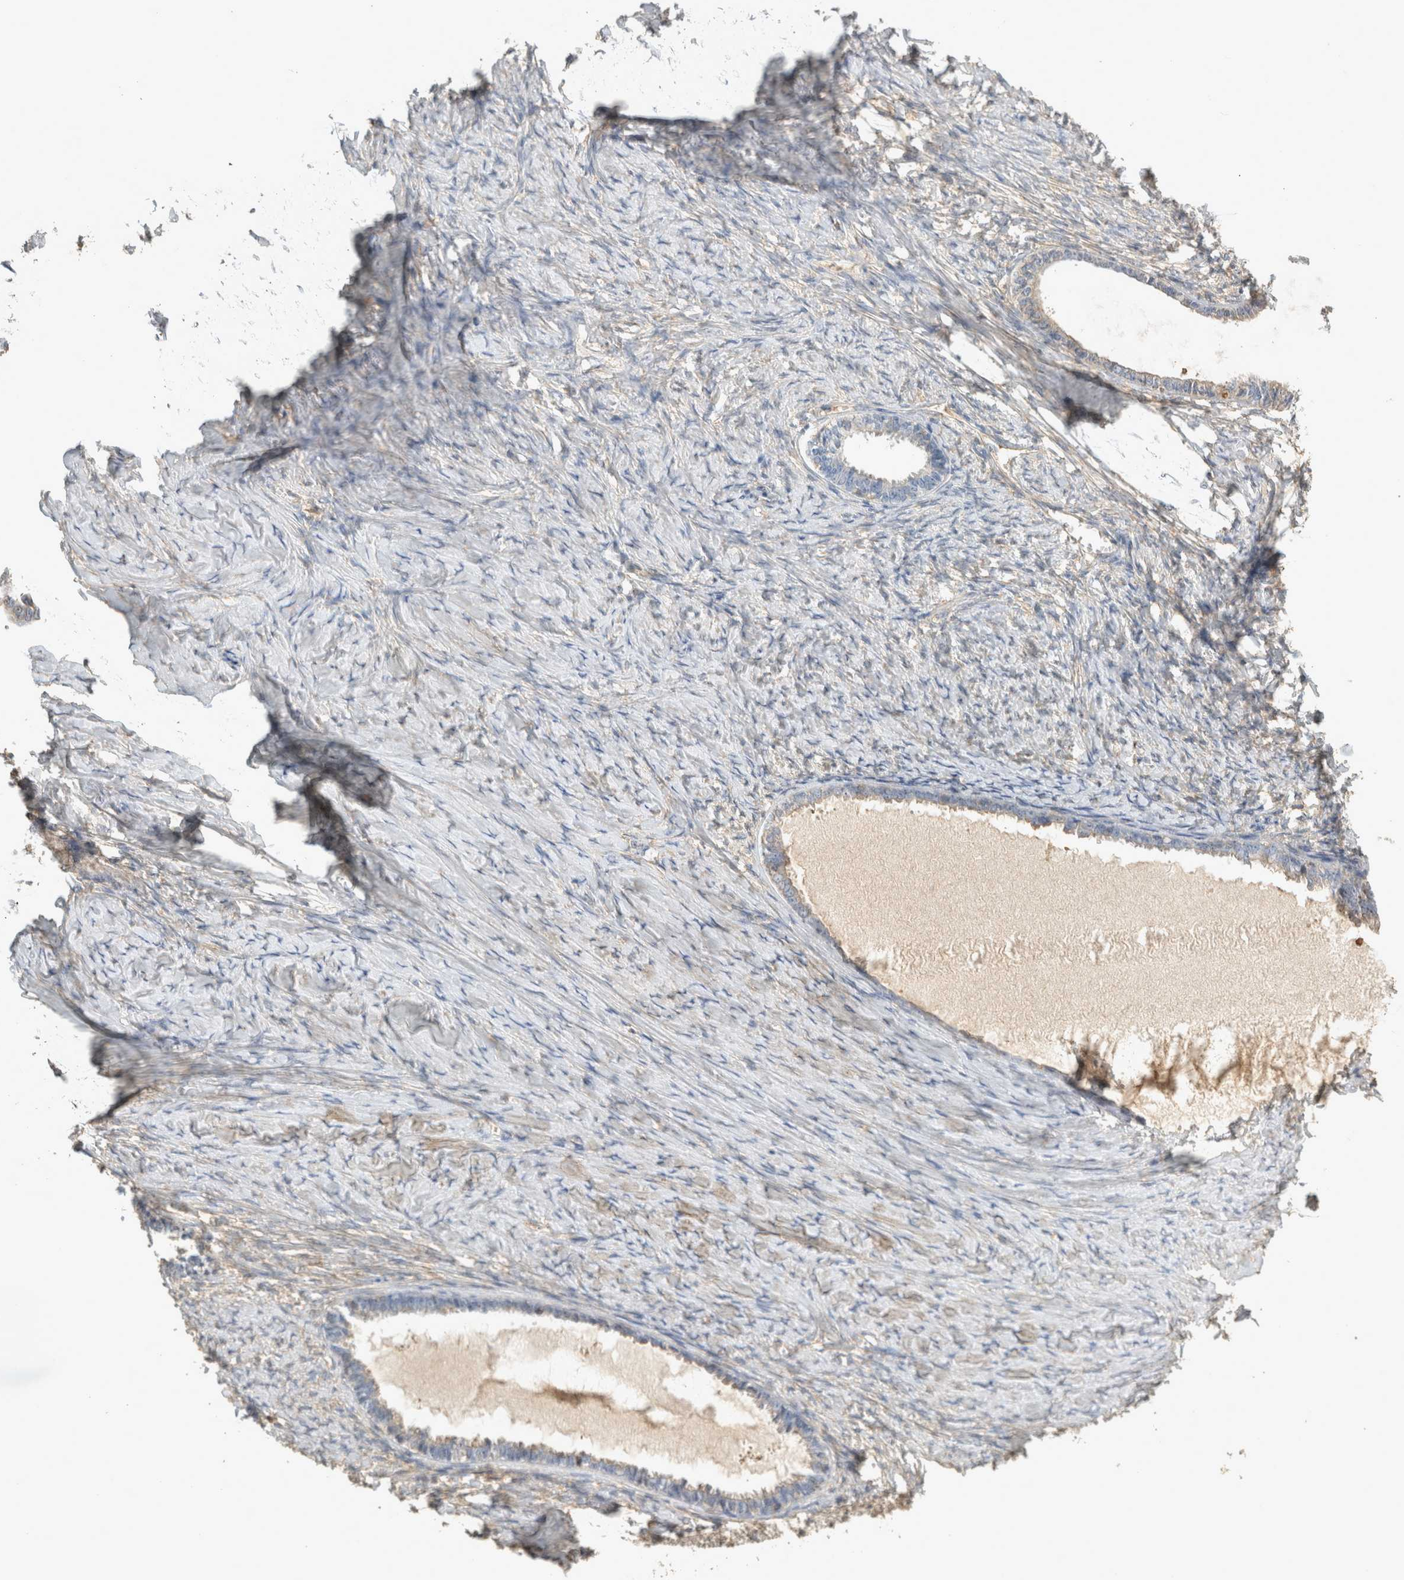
{"staining": {"intensity": "weak", "quantity": "<25%", "location": "cytoplasmic/membranous"}, "tissue": "ovarian cancer", "cell_type": "Tumor cells", "image_type": "cancer", "snomed": [{"axis": "morphology", "description": "Cystadenocarcinoma, serous, NOS"}, {"axis": "topography", "description": "Ovary"}], "caption": "DAB (3,3'-diaminobenzidine) immunohistochemical staining of human ovarian cancer (serous cystadenocarcinoma) reveals no significant staining in tumor cells. (Brightfield microscopy of DAB (3,3'-diaminobenzidine) IHC at high magnification).", "gene": "EIF4G3", "patient": {"sex": "female", "age": 79}}